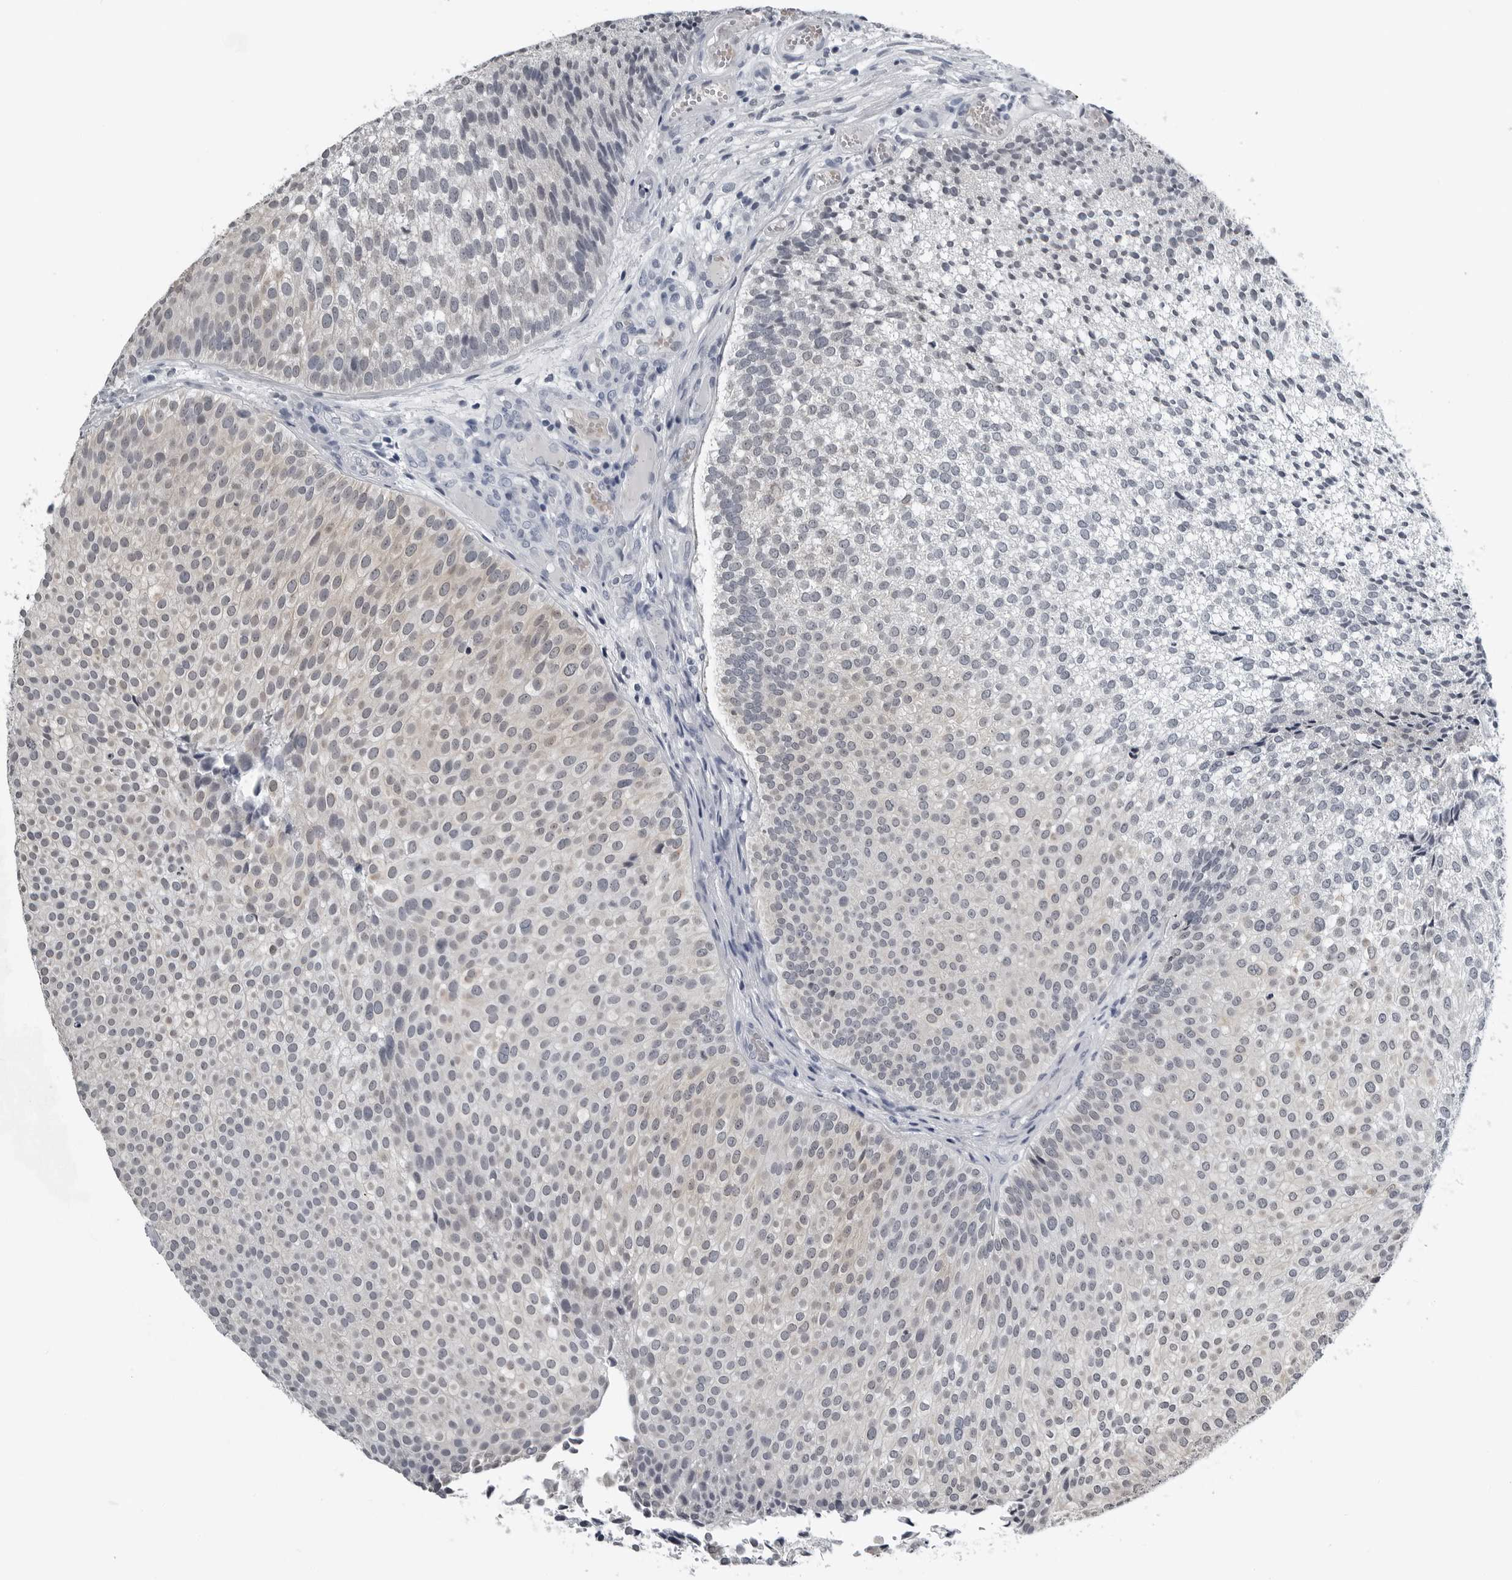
{"staining": {"intensity": "weak", "quantity": "<25%", "location": "cytoplasmic/membranous,nuclear"}, "tissue": "urothelial cancer", "cell_type": "Tumor cells", "image_type": "cancer", "snomed": [{"axis": "morphology", "description": "Urothelial carcinoma, Low grade"}, {"axis": "topography", "description": "Urinary bladder"}], "caption": "Micrograph shows no significant protein staining in tumor cells of low-grade urothelial carcinoma.", "gene": "SPINK1", "patient": {"sex": "male", "age": 86}}